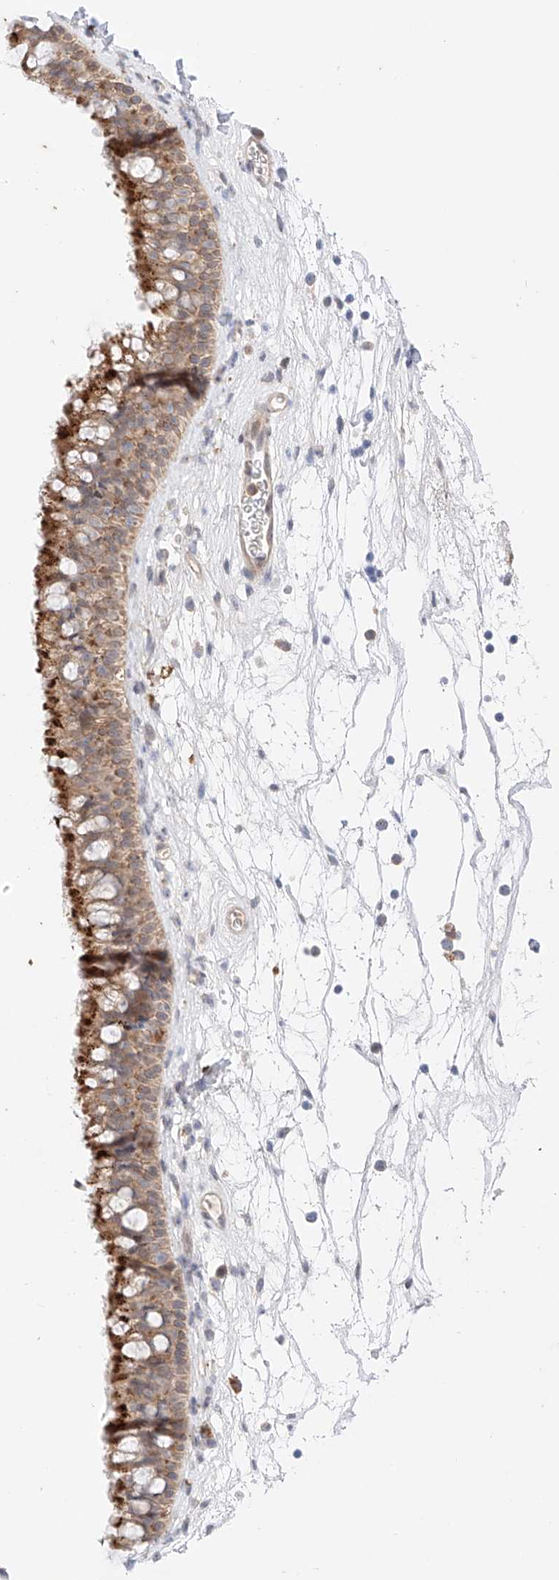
{"staining": {"intensity": "moderate", "quantity": ">75%", "location": "cytoplasmic/membranous"}, "tissue": "nasopharynx", "cell_type": "Respiratory epithelial cells", "image_type": "normal", "snomed": [{"axis": "morphology", "description": "Normal tissue, NOS"}, {"axis": "topography", "description": "Nasopharynx"}], "caption": "Moderate cytoplasmic/membranous protein expression is present in approximately >75% of respiratory epithelial cells in nasopharynx.", "gene": "GCNT1", "patient": {"sex": "male", "age": 64}}